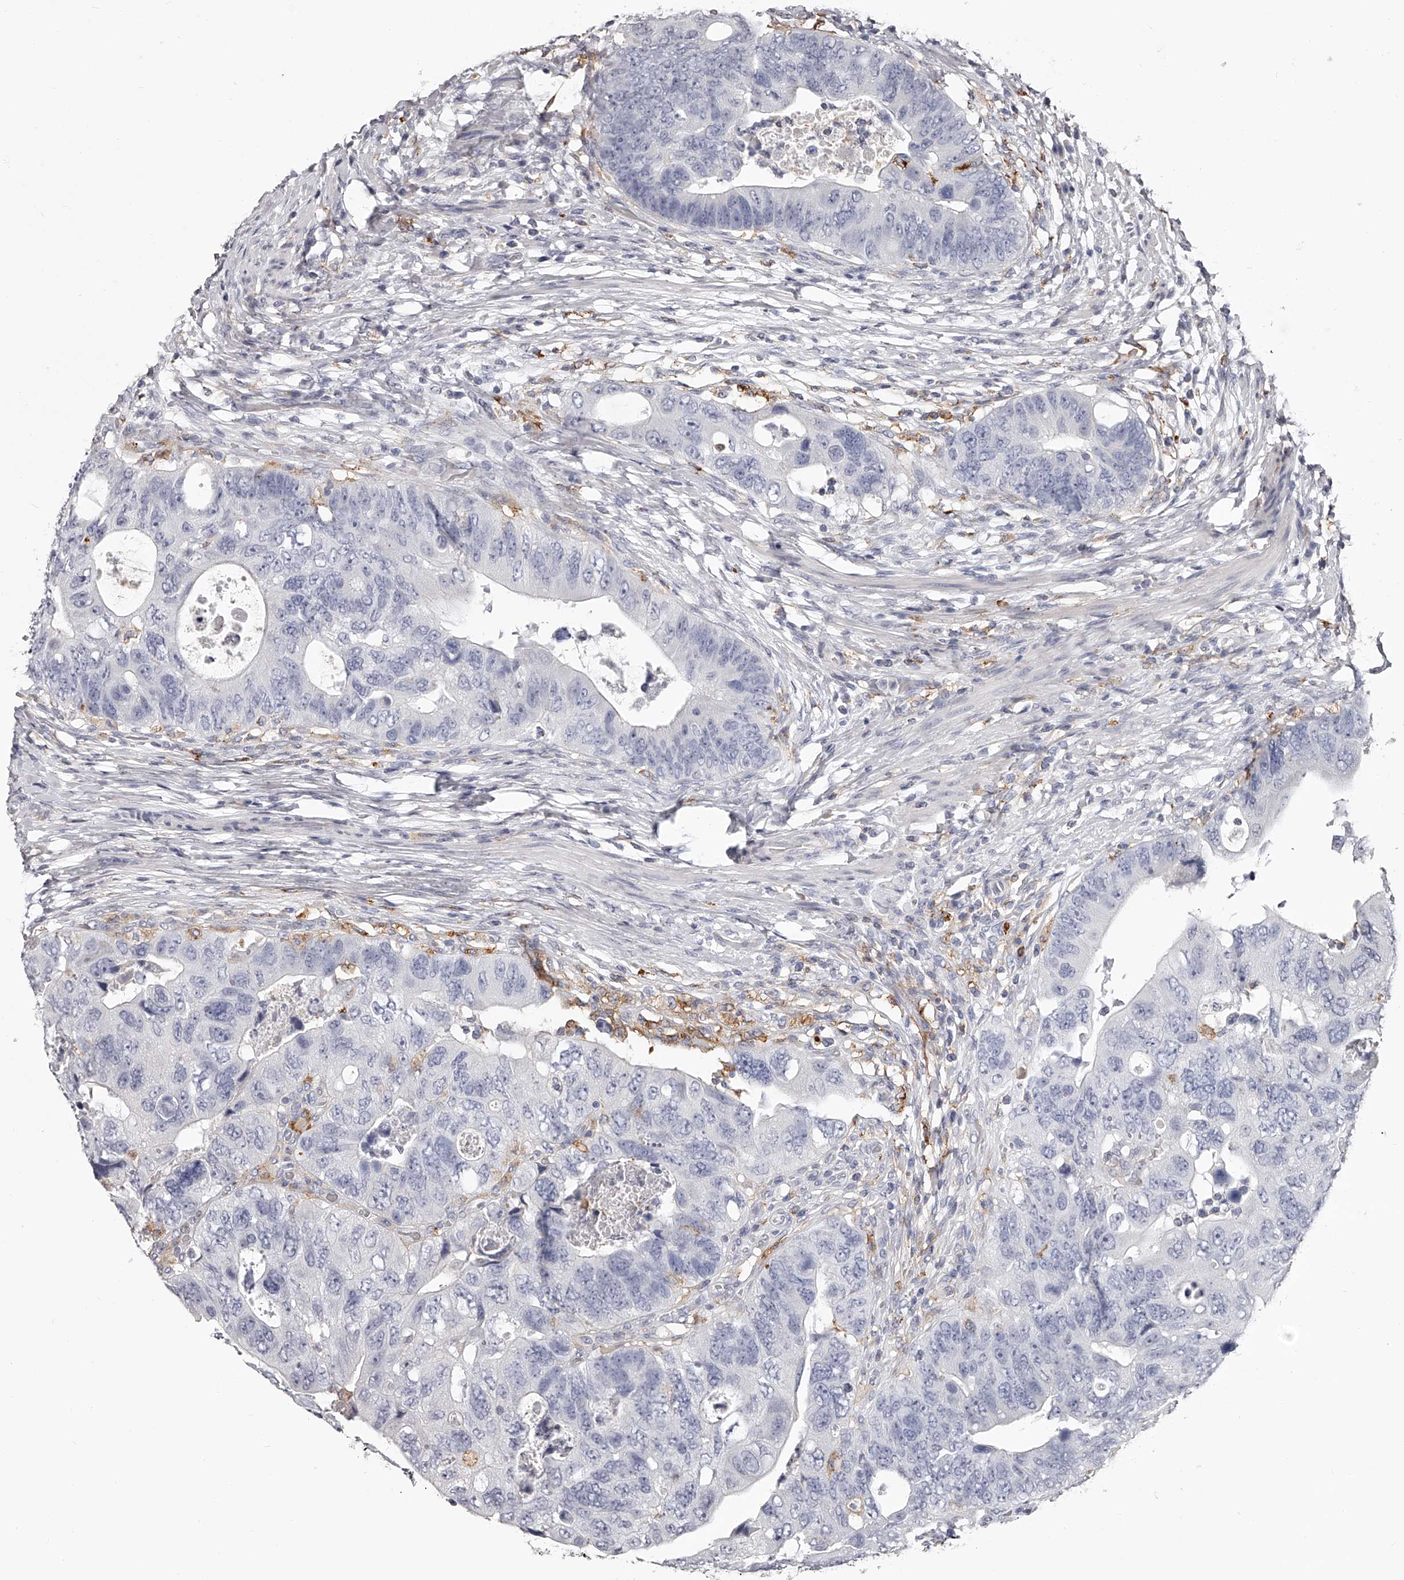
{"staining": {"intensity": "negative", "quantity": "none", "location": "none"}, "tissue": "colorectal cancer", "cell_type": "Tumor cells", "image_type": "cancer", "snomed": [{"axis": "morphology", "description": "Adenocarcinoma, NOS"}, {"axis": "topography", "description": "Rectum"}], "caption": "Tumor cells show no significant protein positivity in colorectal cancer. Brightfield microscopy of IHC stained with DAB (3,3'-diaminobenzidine) (brown) and hematoxylin (blue), captured at high magnification.", "gene": "PACSIN1", "patient": {"sex": "male", "age": 59}}